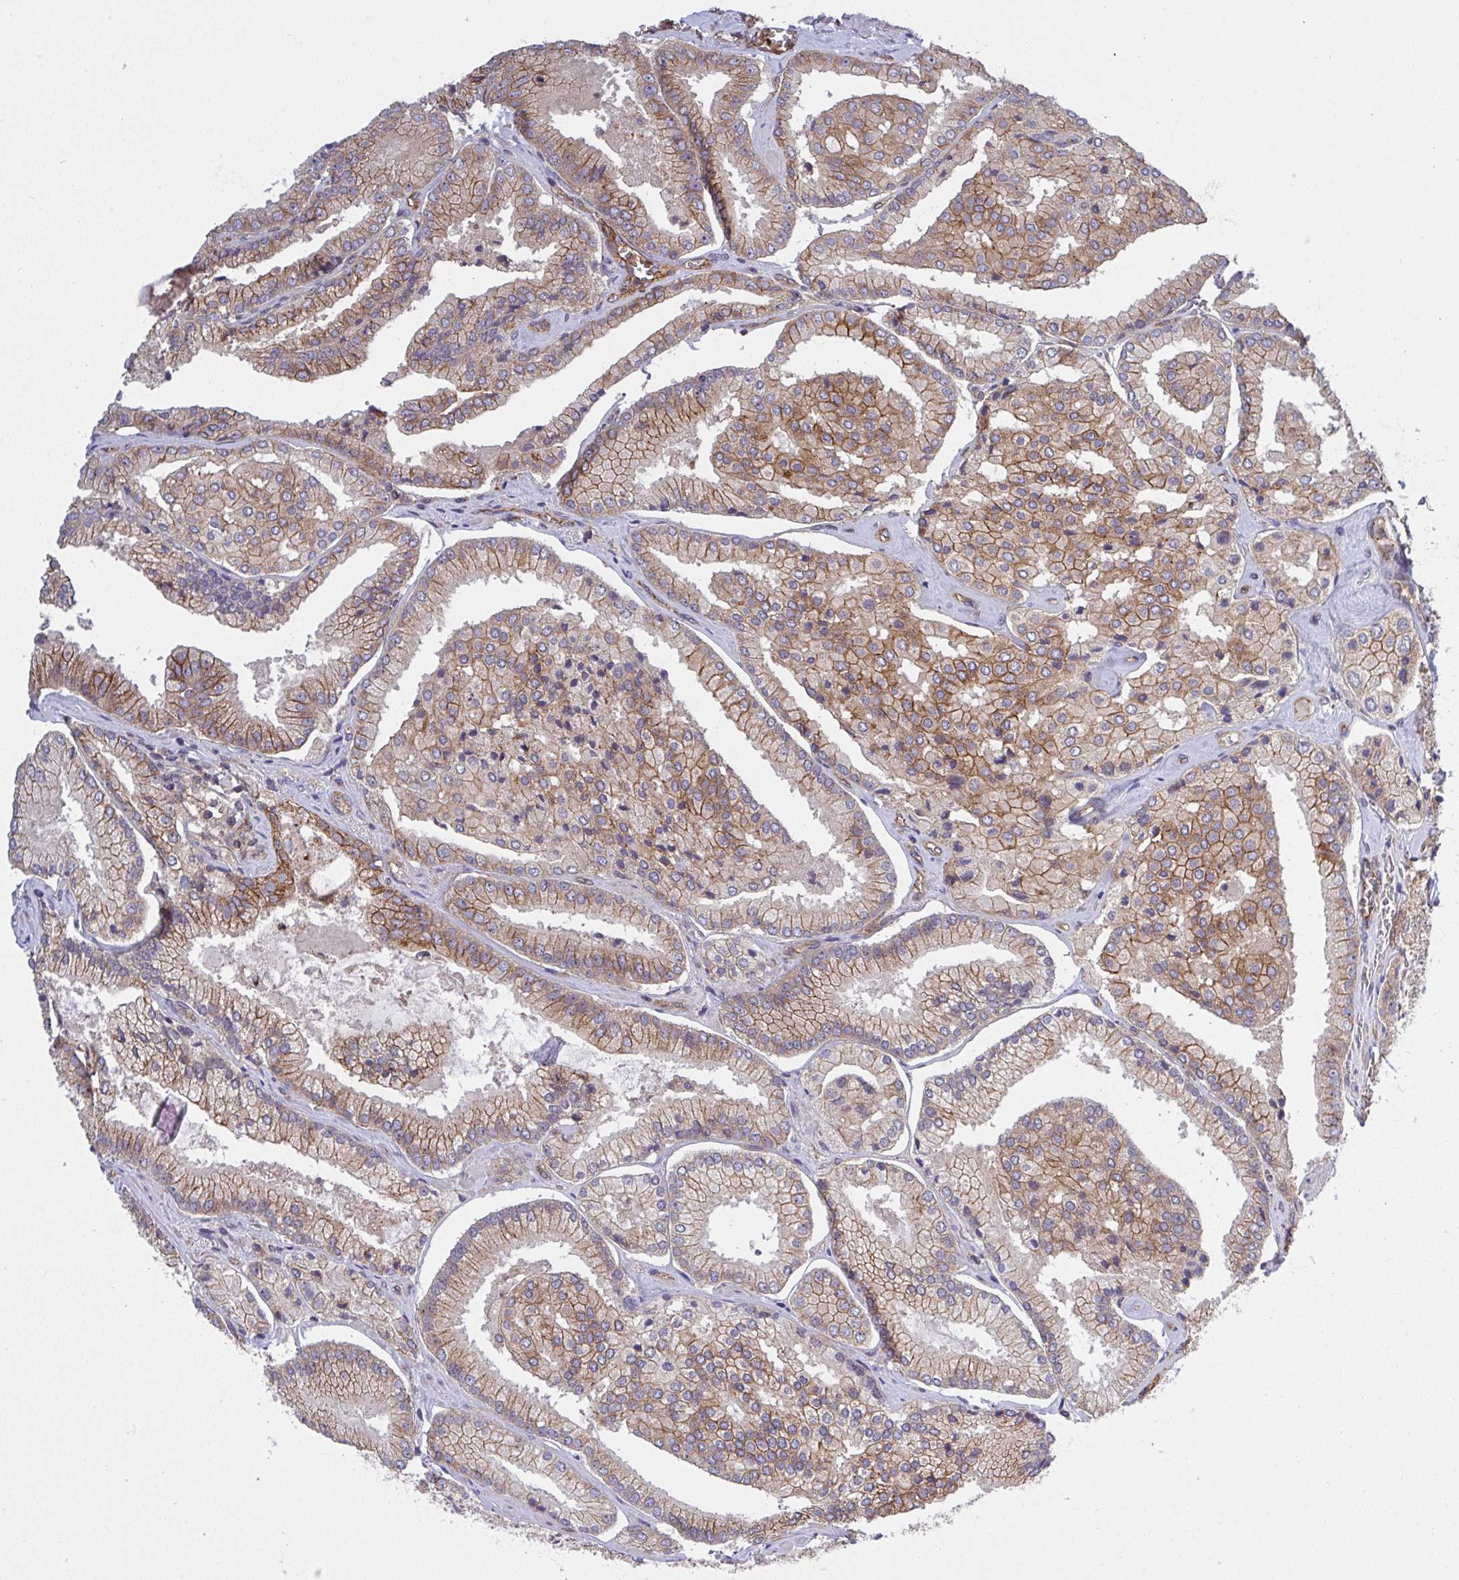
{"staining": {"intensity": "moderate", "quantity": ">75%", "location": "cytoplasmic/membranous"}, "tissue": "prostate cancer", "cell_type": "Tumor cells", "image_type": "cancer", "snomed": [{"axis": "morphology", "description": "Adenocarcinoma, High grade"}, {"axis": "topography", "description": "Prostate"}], "caption": "Human high-grade adenocarcinoma (prostate) stained with a brown dye displays moderate cytoplasmic/membranous positive expression in approximately >75% of tumor cells.", "gene": "C4orf36", "patient": {"sex": "male", "age": 73}}